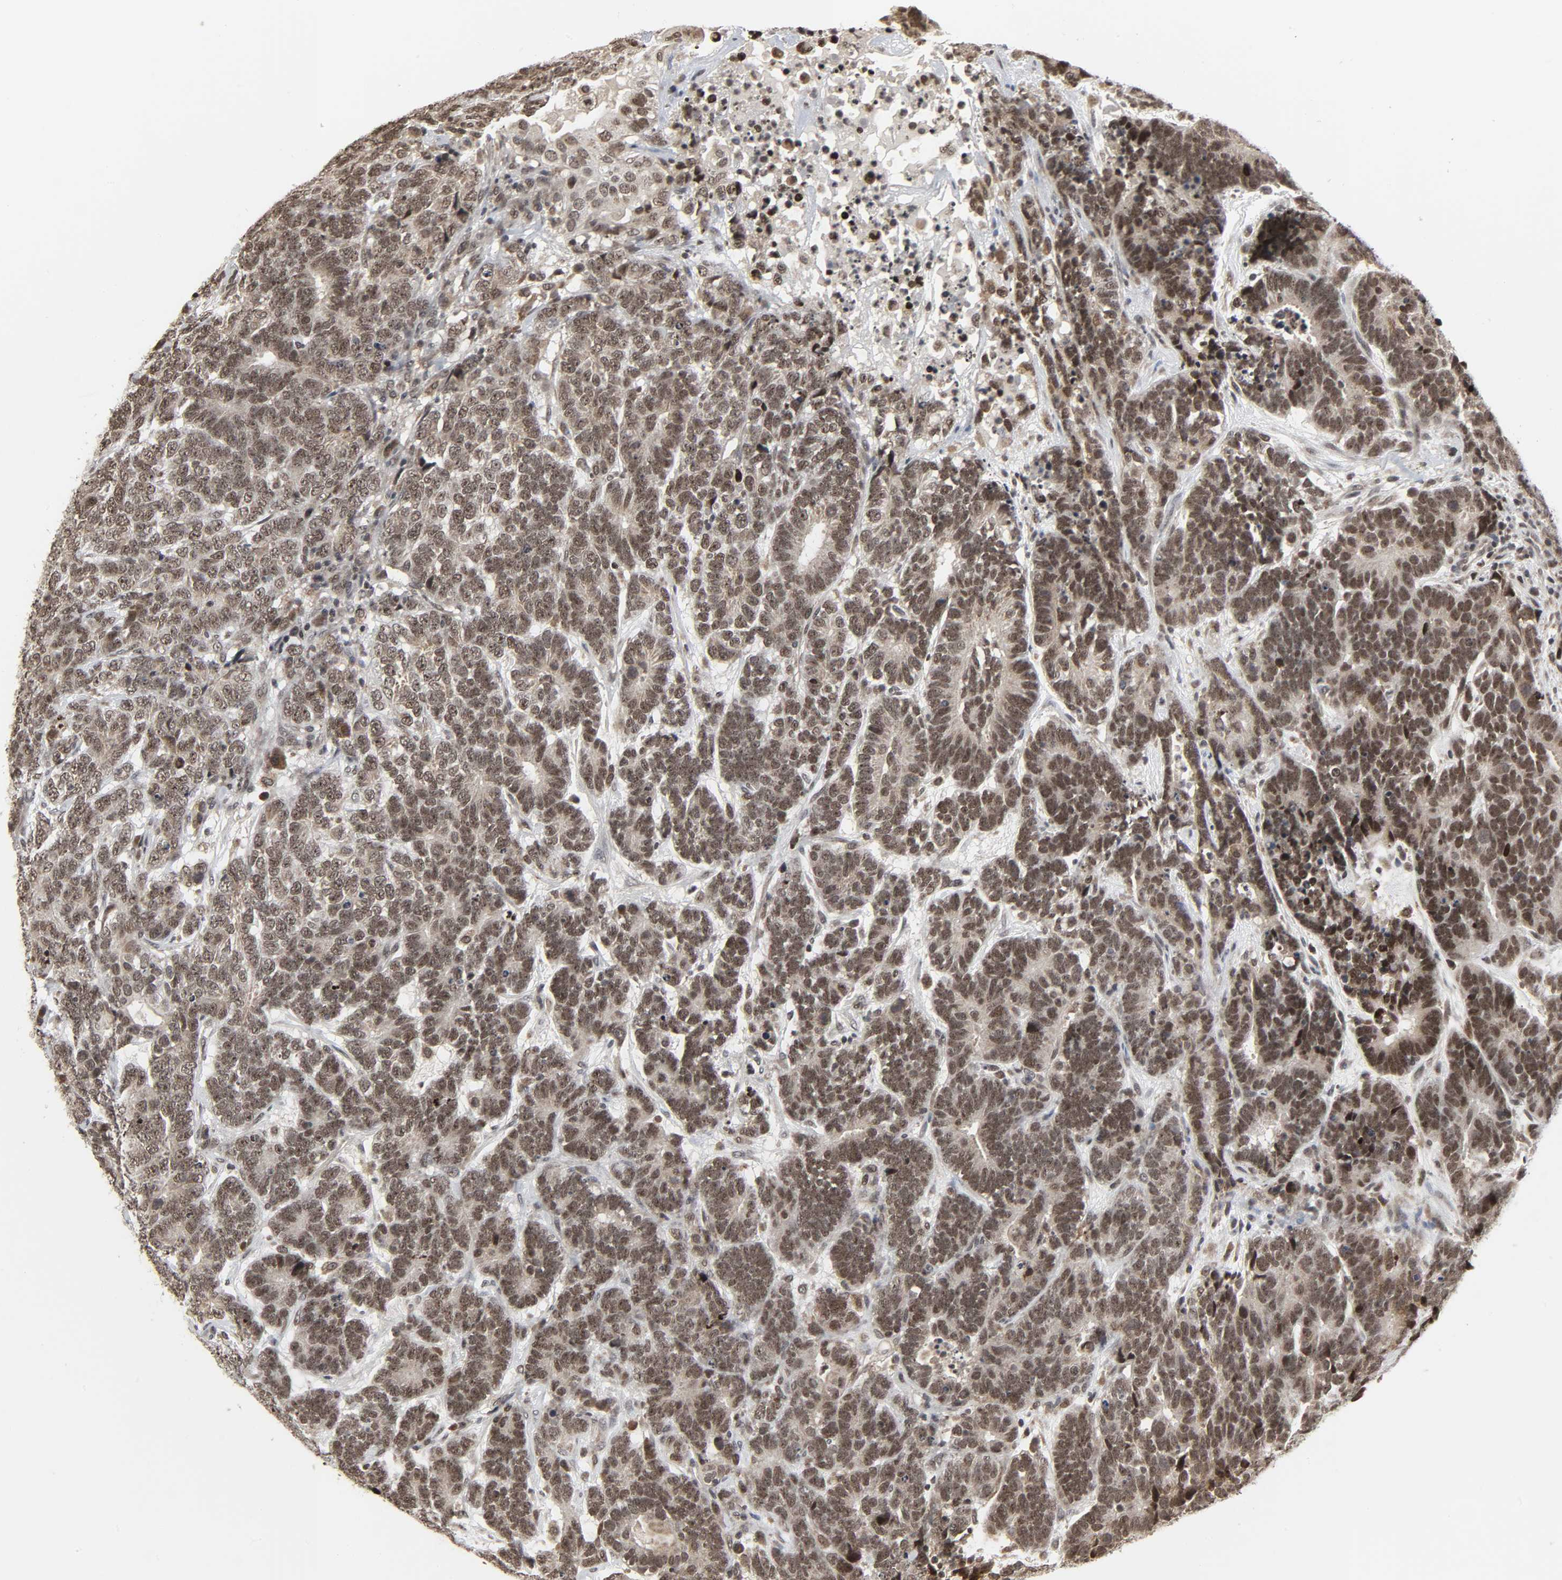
{"staining": {"intensity": "moderate", "quantity": ">75%", "location": "nuclear"}, "tissue": "testis cancer", "cell_type": "Tumor cells", "image_type": "cancer", "snomed": [{"axis": "morphology", "description": "Carcinoma, Embryonal, NOS"}, {"axis": "topography", "description": "Testis"}], "caption": "Protein staining of testis cancer (embryonal carcinoma) tissue displays moderate nuclear positivity in about >75% of tumor cells.", "gene": "XRCC1", "patient": {"sex": "male", "age": 26}}